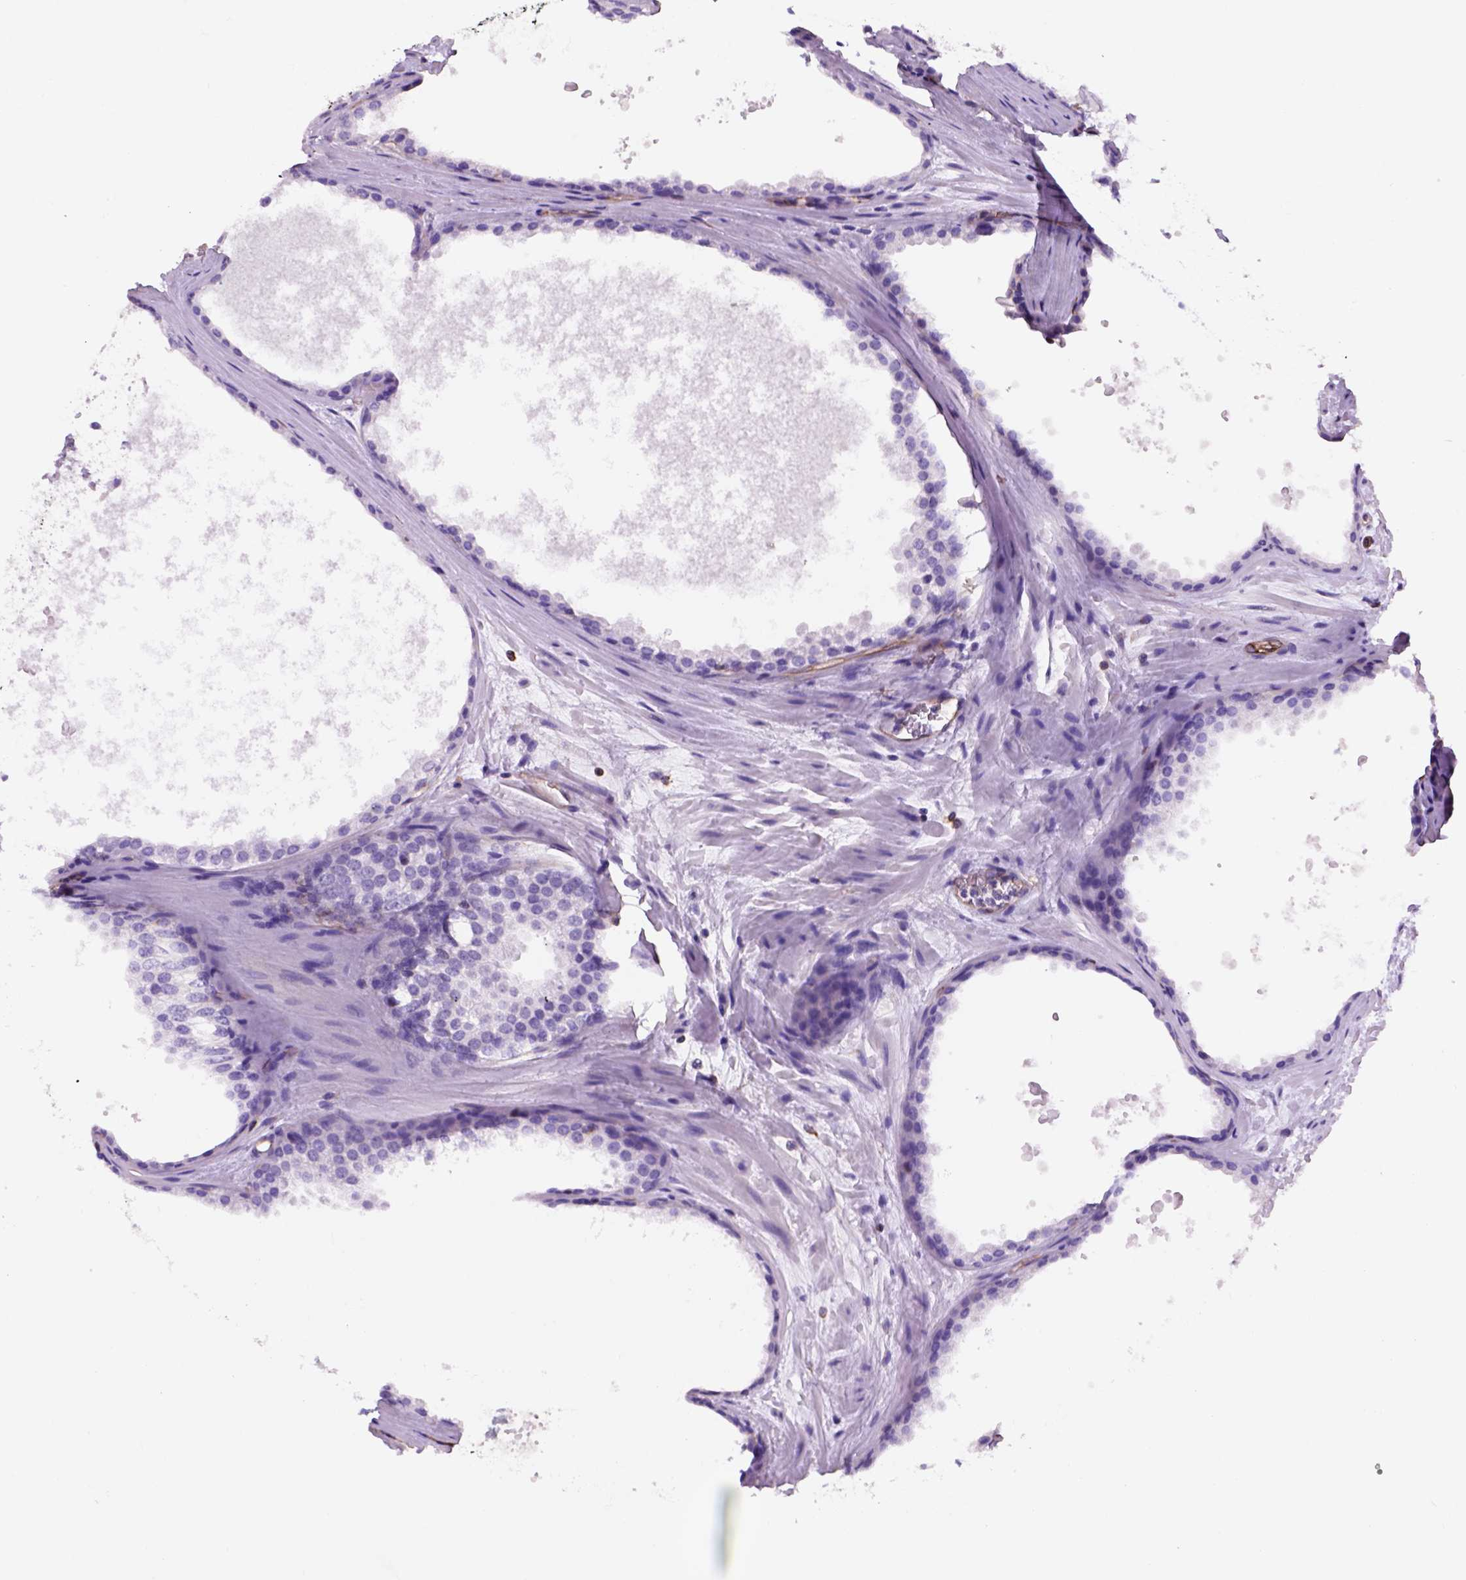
{"staining": {"intensity": "negative", "quantity": "none", "location": "none"}, "tissue": "prostate cancer", "cell_type": "Tumor cells", "image_type": "cancer", "snomed": [{"axis": "morphology", "description": "Adenocarcinoma, Low grade"}, {"axis": "topography", "description": "Prostate"}], "caption": "Image shows no protein positivity in tumor cells of prostate cancer tissue.", "gene": "ZZZ3", "patient": {"sex": "male", "age": 56}}